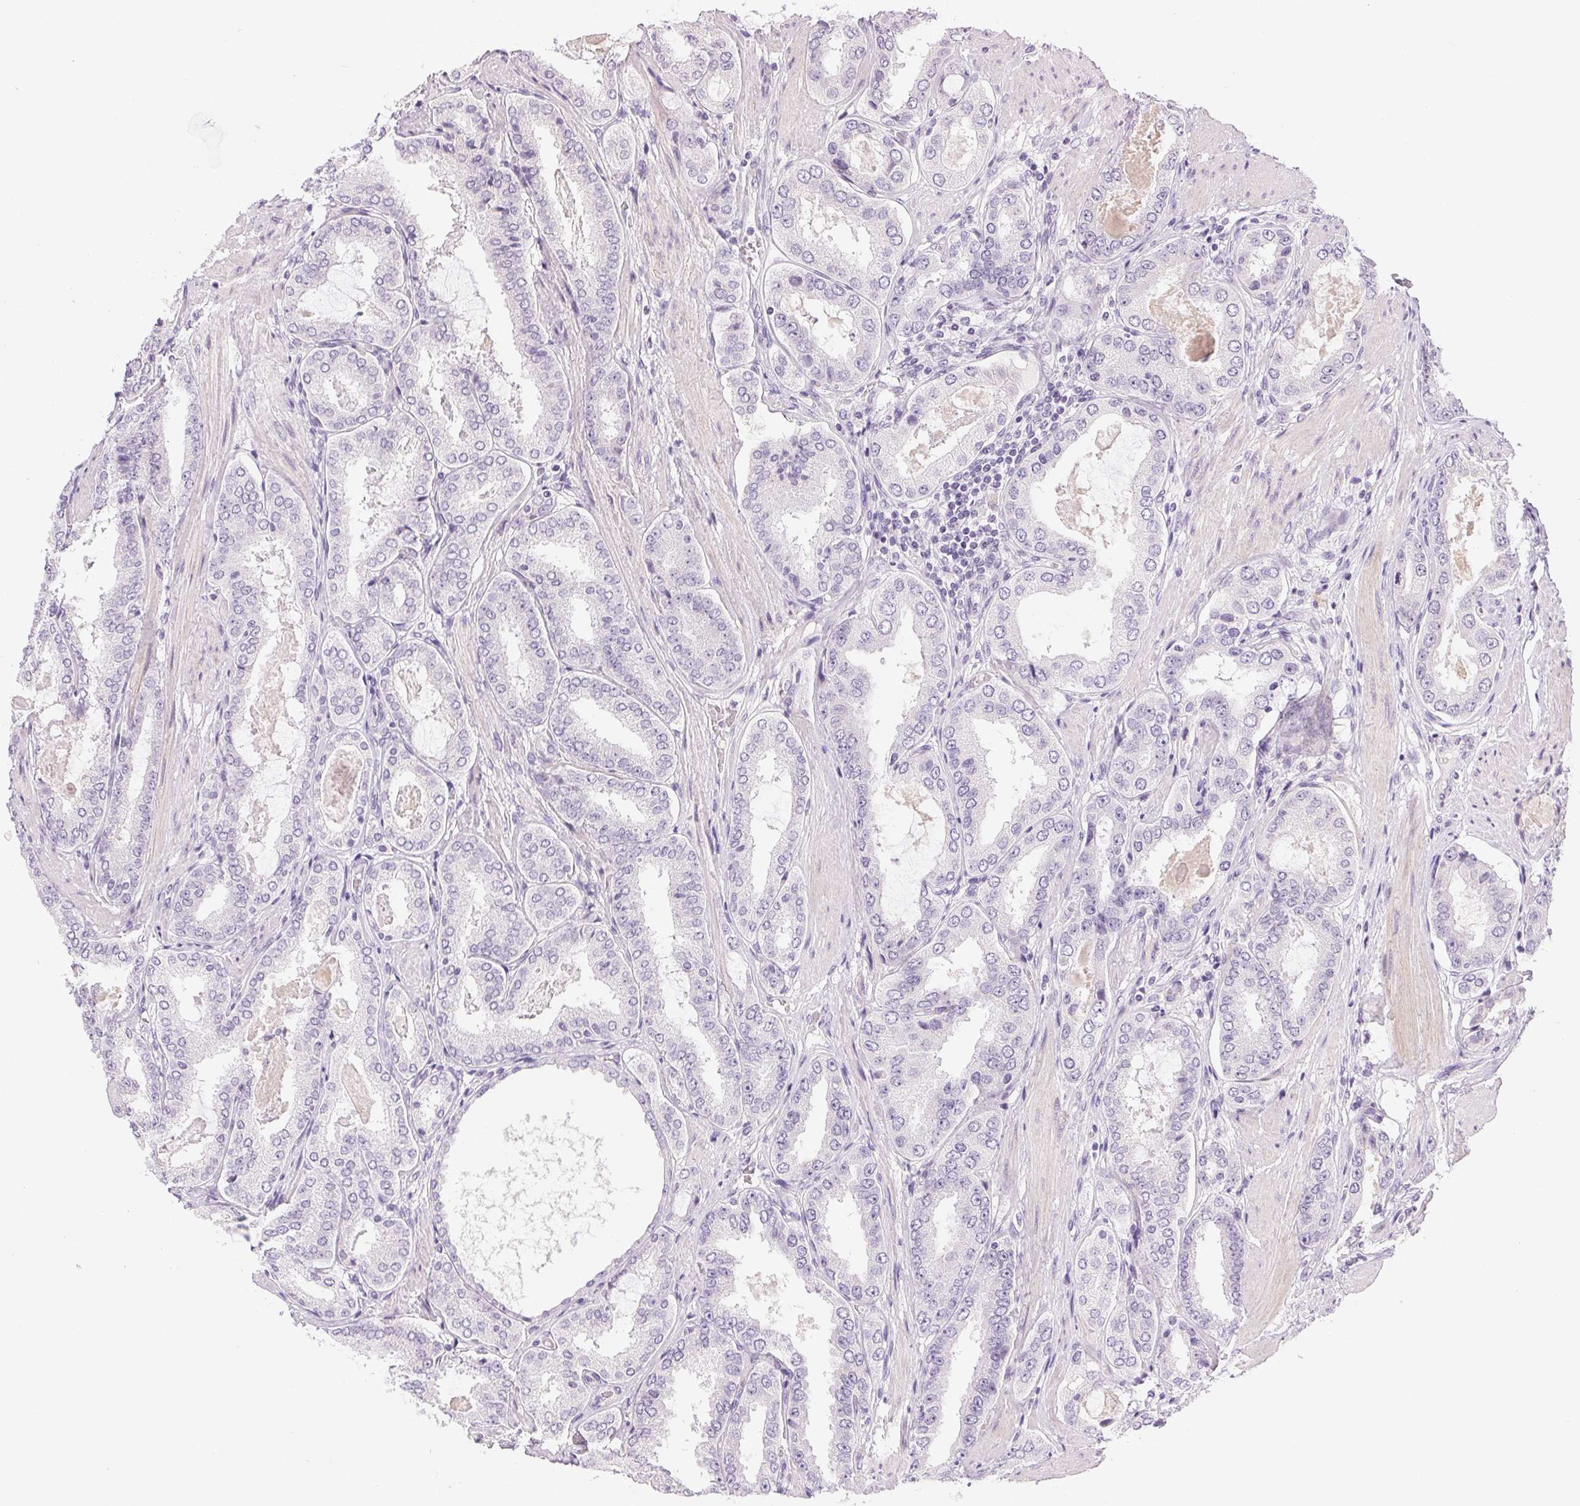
{"staining": {"intensity": "negative", "quantity": "none", "location": "none"}, "tissue": "prostate cancer", "cell_type": "Tumor cells", "image_type": "cancer", "snomed": [{"axis": "morphology", "description": "Adenocarcinoma, High grade"}, {"axis": "topography", "description": "Prostate"}], "caption": "IHC of human prostate cancer (high-grade adenocarcinoma) demonstrates no staining in tumor cells. (Brightfield microscopy of DAB immunohistochemistry at high magnification).", "gene": "GSDMC", "patient": {"sex": "male", "age": 63}}